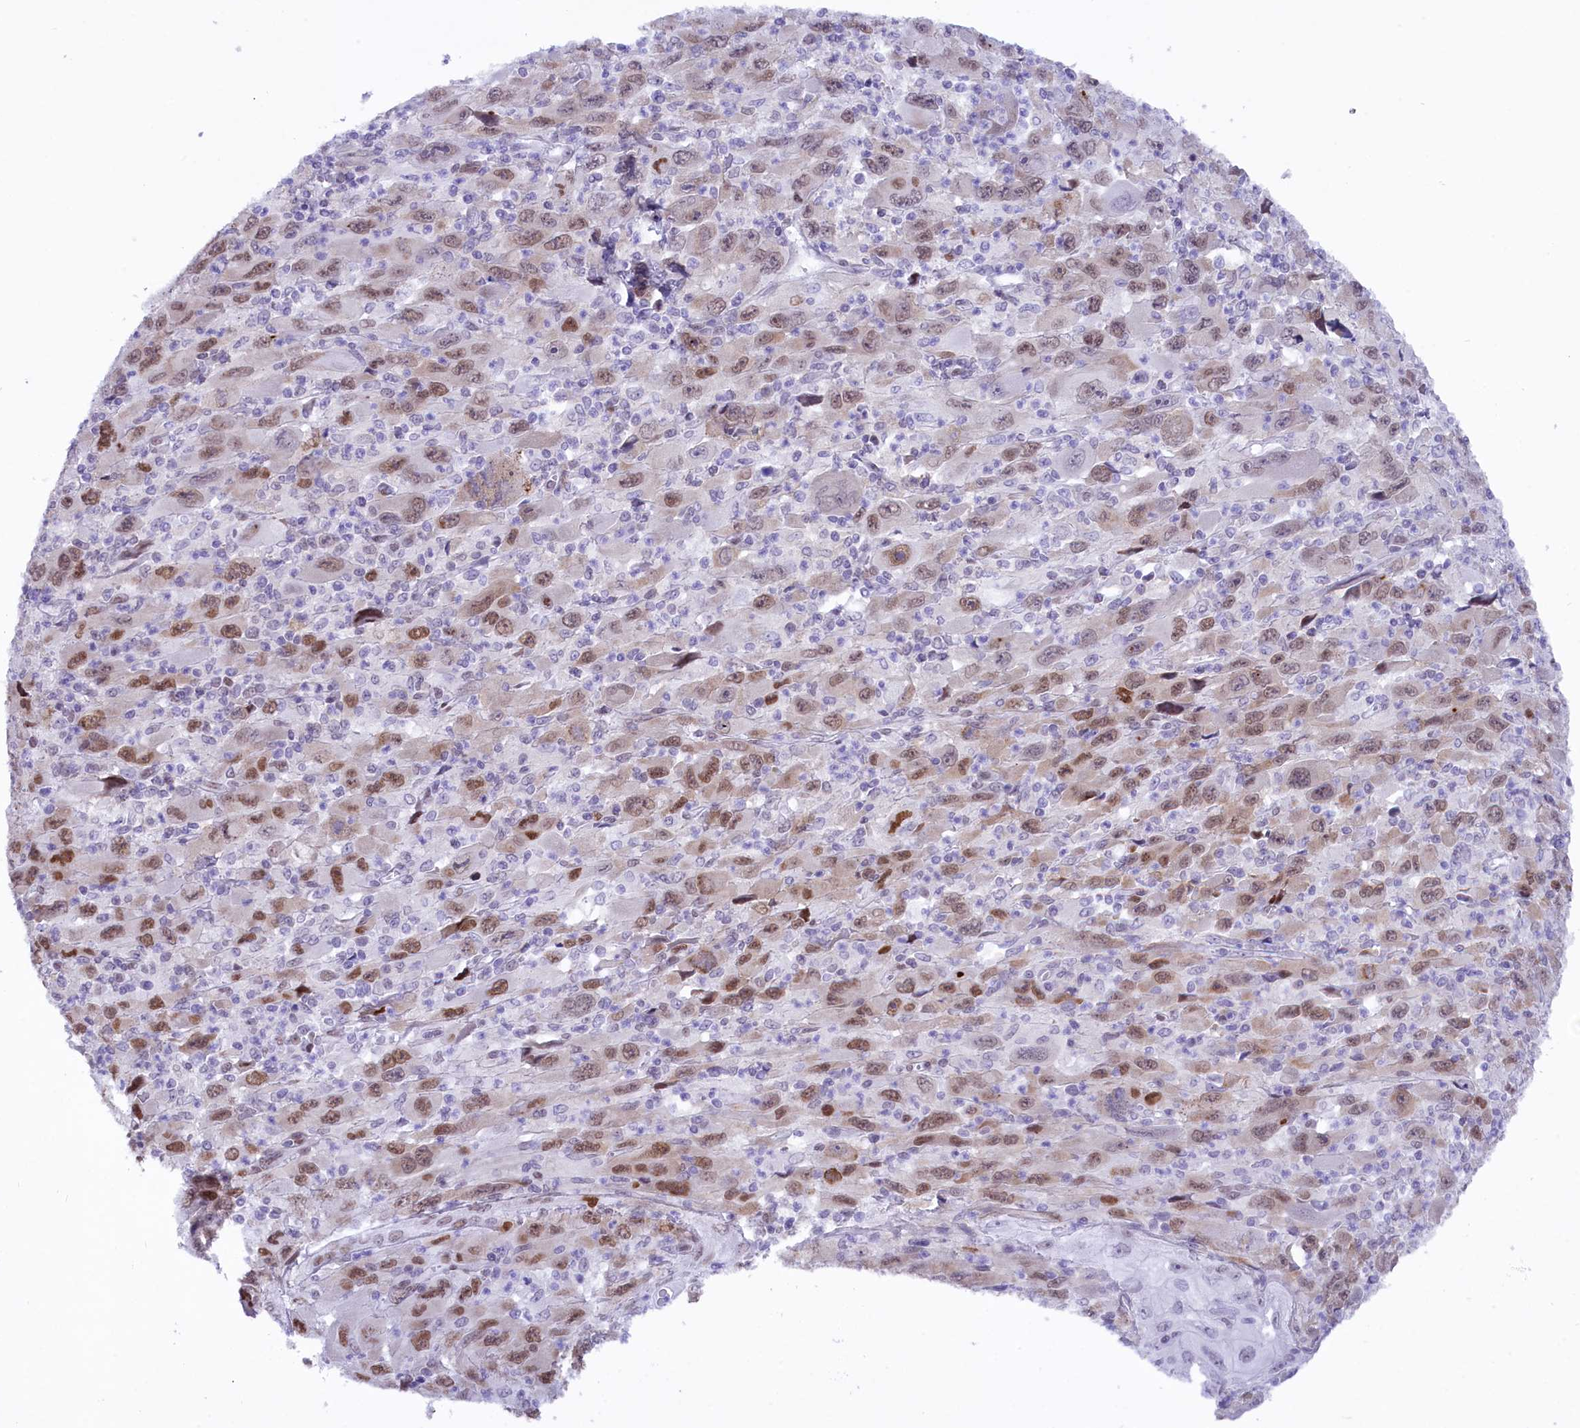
{"staining": {"intensity": "moderate", "quantity": "25%-75%", "location": "nuclear"}, "tissue": "melanoma", "cell_type": "Tumor cells", "image_type": "cancer", "snomed": [{"axis": "morphology", "description": "Malignant melanoma, Metastatic site"}, {"axis": "topography", "description": "Skin"}], "caption": "Approximately 25%-75% of tumor cells in human malignant melanoma (metastatic site) exhibit moderate nuclear protein expression as visualized by brown immunohistochemical staining.", "gene": "RPS6KB1", "patient": {"sex": "female", "age": 56}}